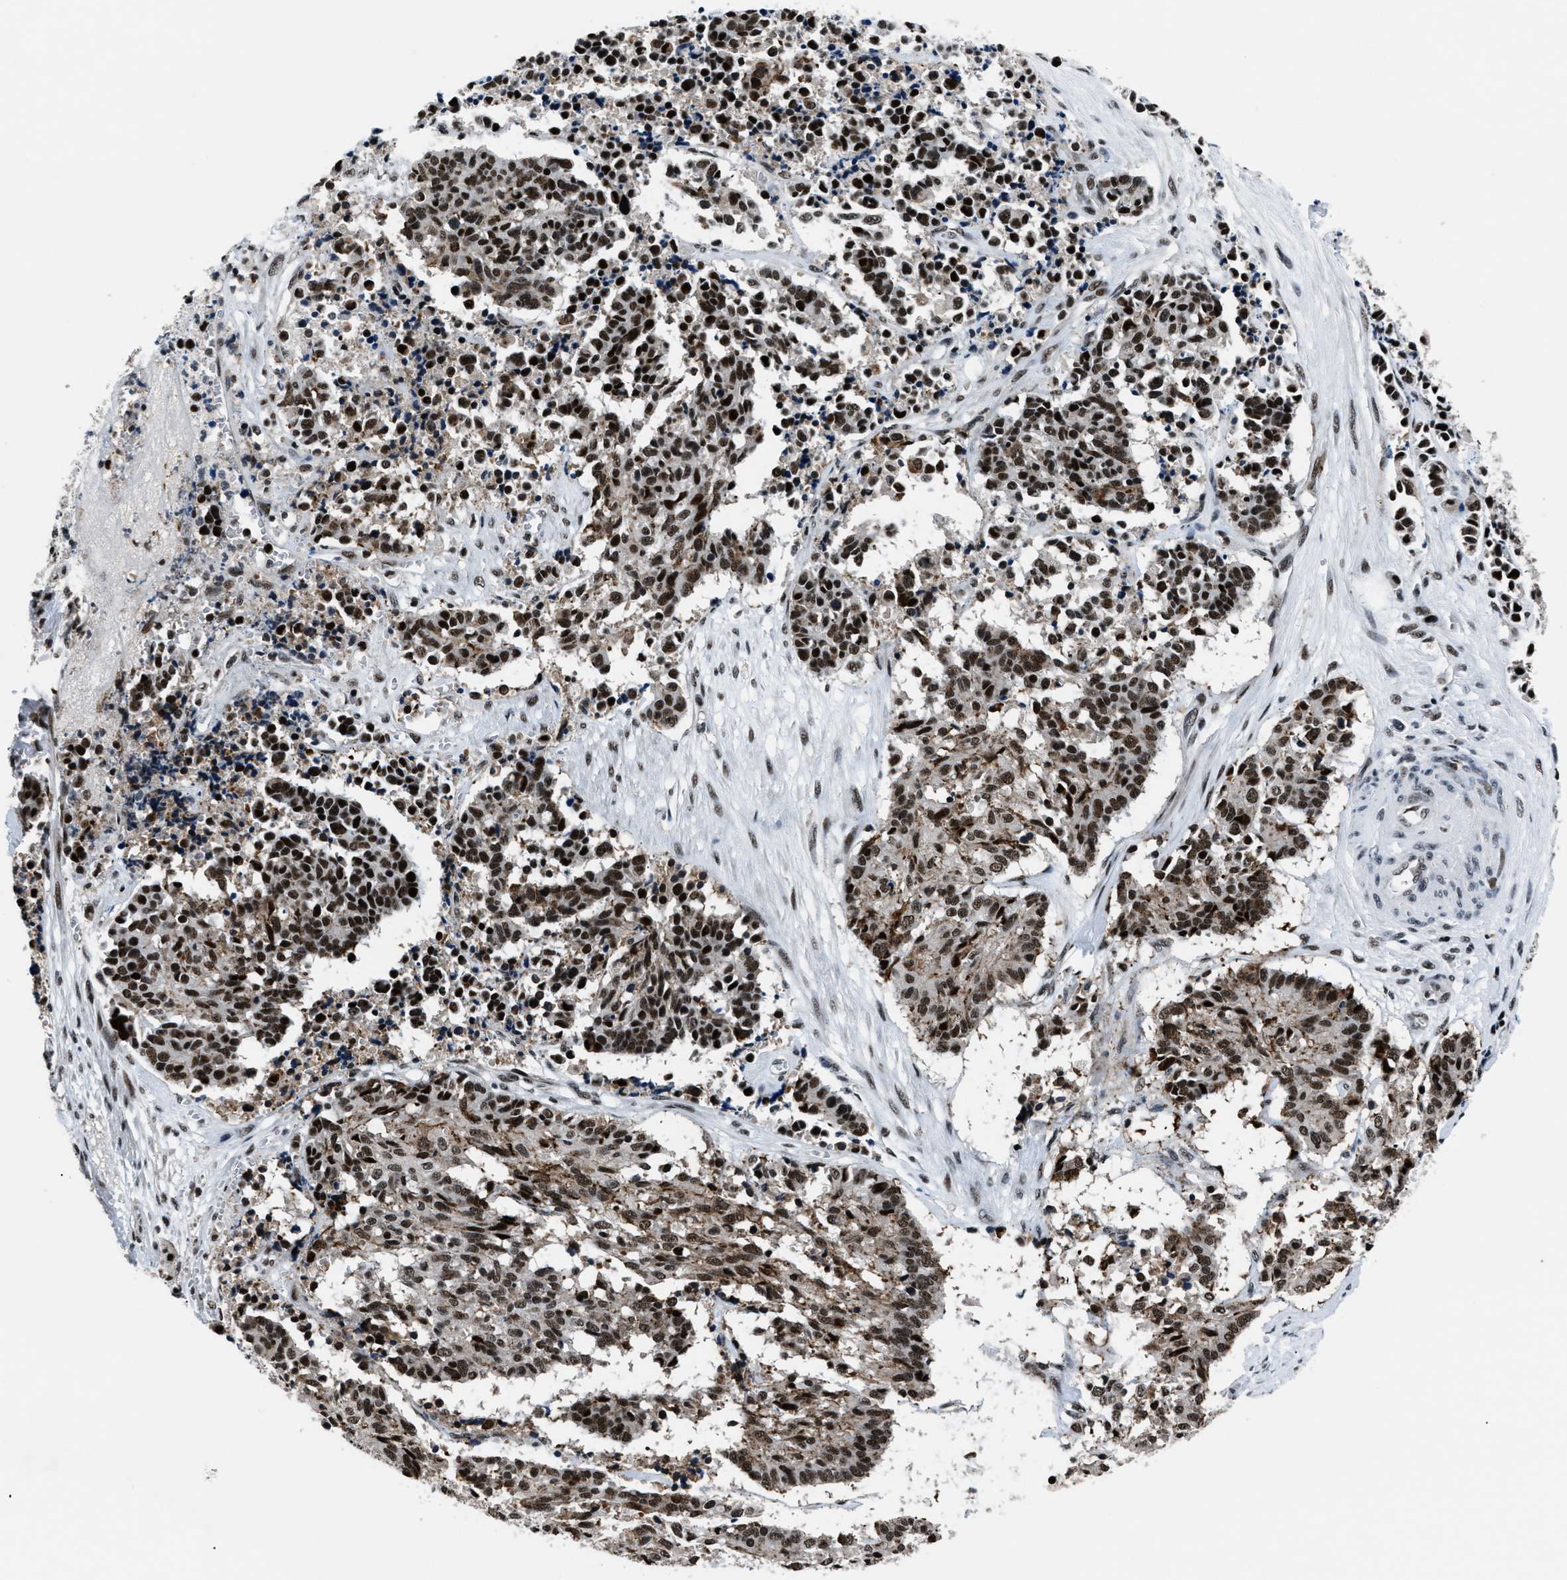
{"staining": {"intensity": "strong", "quantity": ">75%", "location": "nuclear"}, "tissue": "cervical cancer", "cell_type": "Tumor cells", "image_type": "cancer", "snomed": [{"axis": "morphology", "description": "Squamous cell carcinoma, NOS"}, {"axis": "topography", "description": "Cervix"}], "caption": "A brown stain highlights strong nuclear staining of a protein in human squamous cell carcinoma (cervical) tumor cells.", "gene": "SMARCB1", "patient": {"sex": "female", "age": 35}}